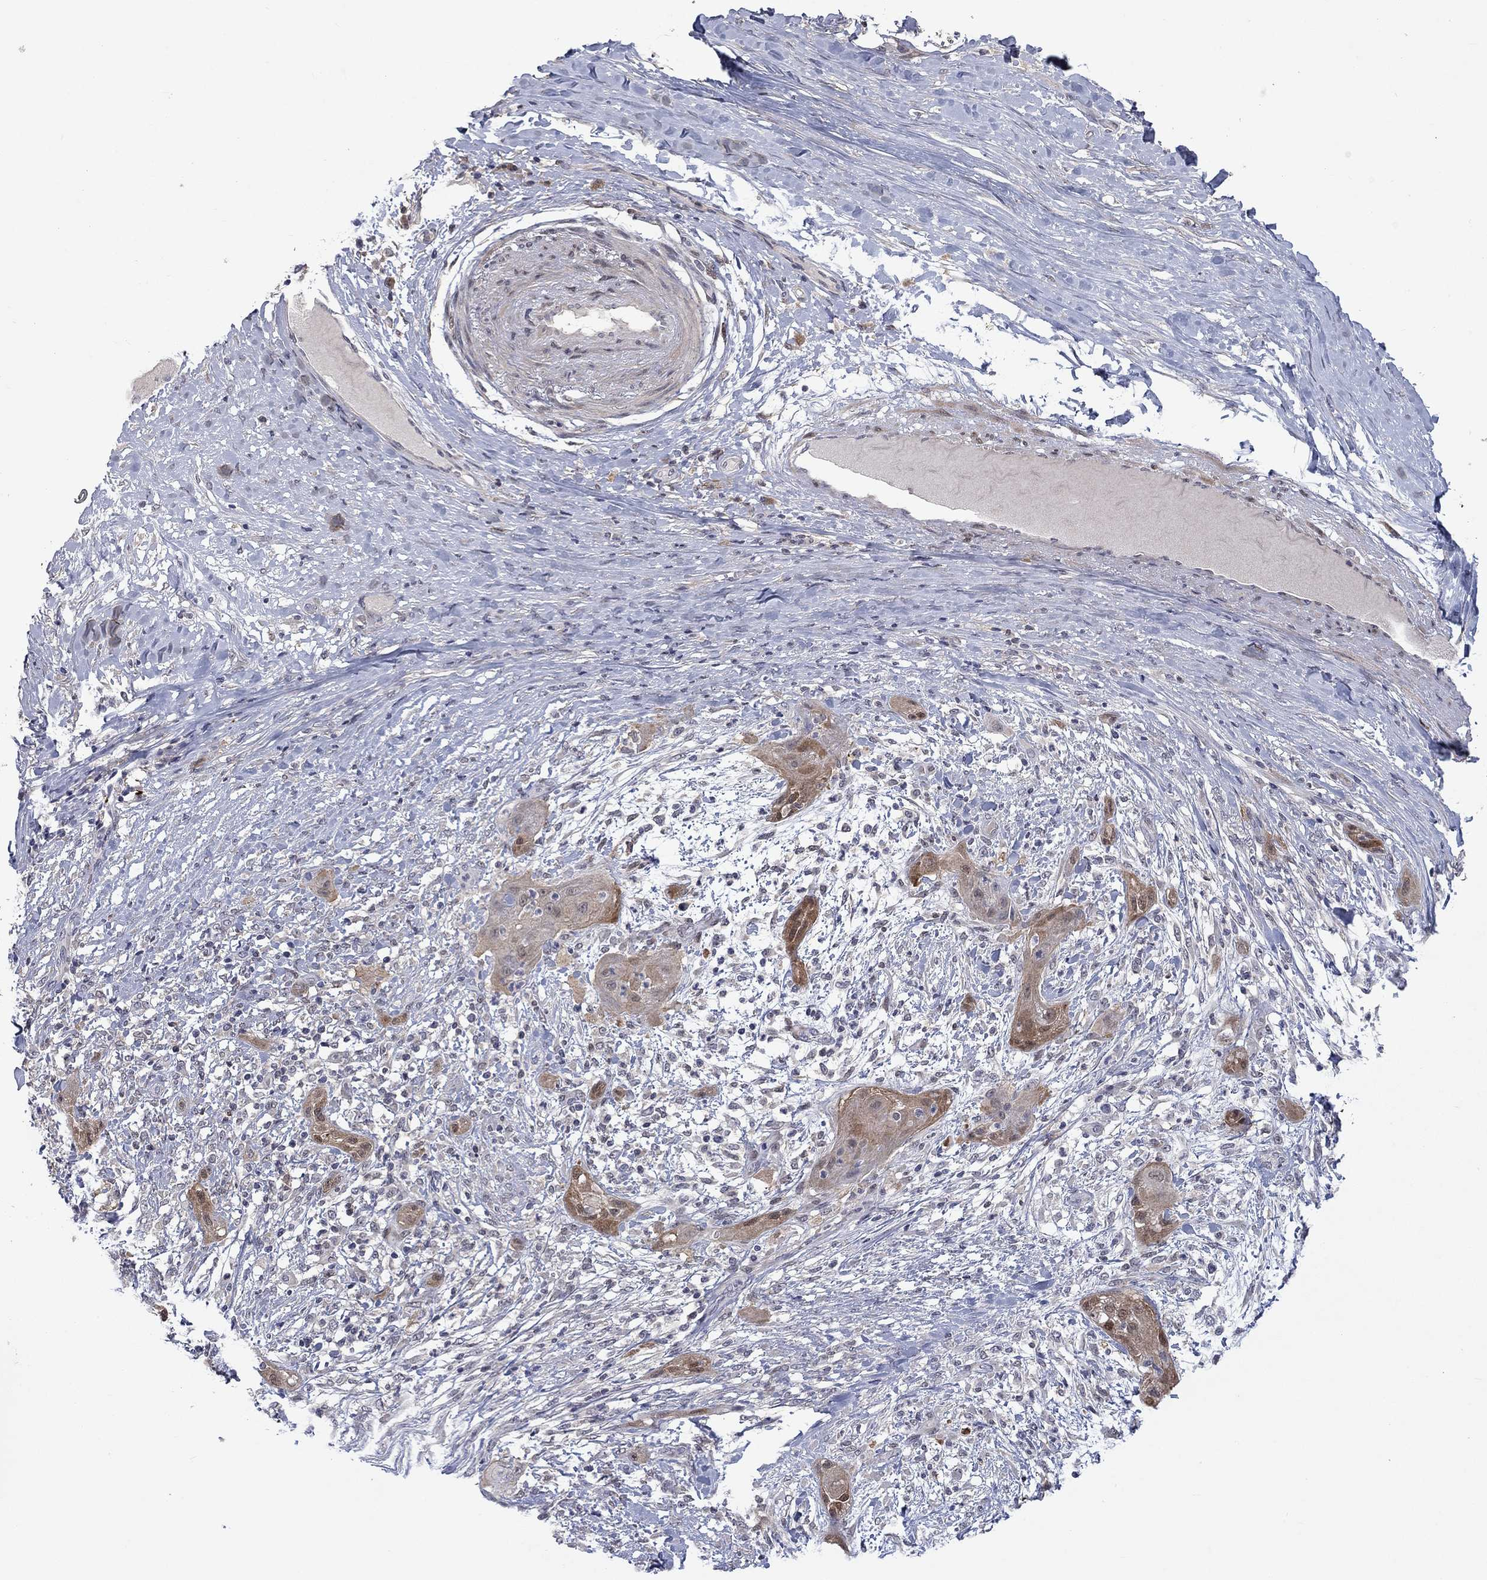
{"staining": {"intensity": "weak", "quantity": "25%-75%", "location": "cytoplasmic/membranous"}, "tissue": "skin cancer", "cell_type": "Tumor cells", "image_type": "cancer", "snomed": [{"axis": "morphology", "description": "Squamous cell carcinoma, NOS"}, {"axis": "topography", "description": "Skin"}], "caption": "Immunohistochemical staining of human skin squamous cell carcinoma demonstrates weak cytoplasmic/membranous protein expression in about 25%-75% of tumor cells.", "gene": "CBR1", "patient": {"sex": "male", "age": 62}}